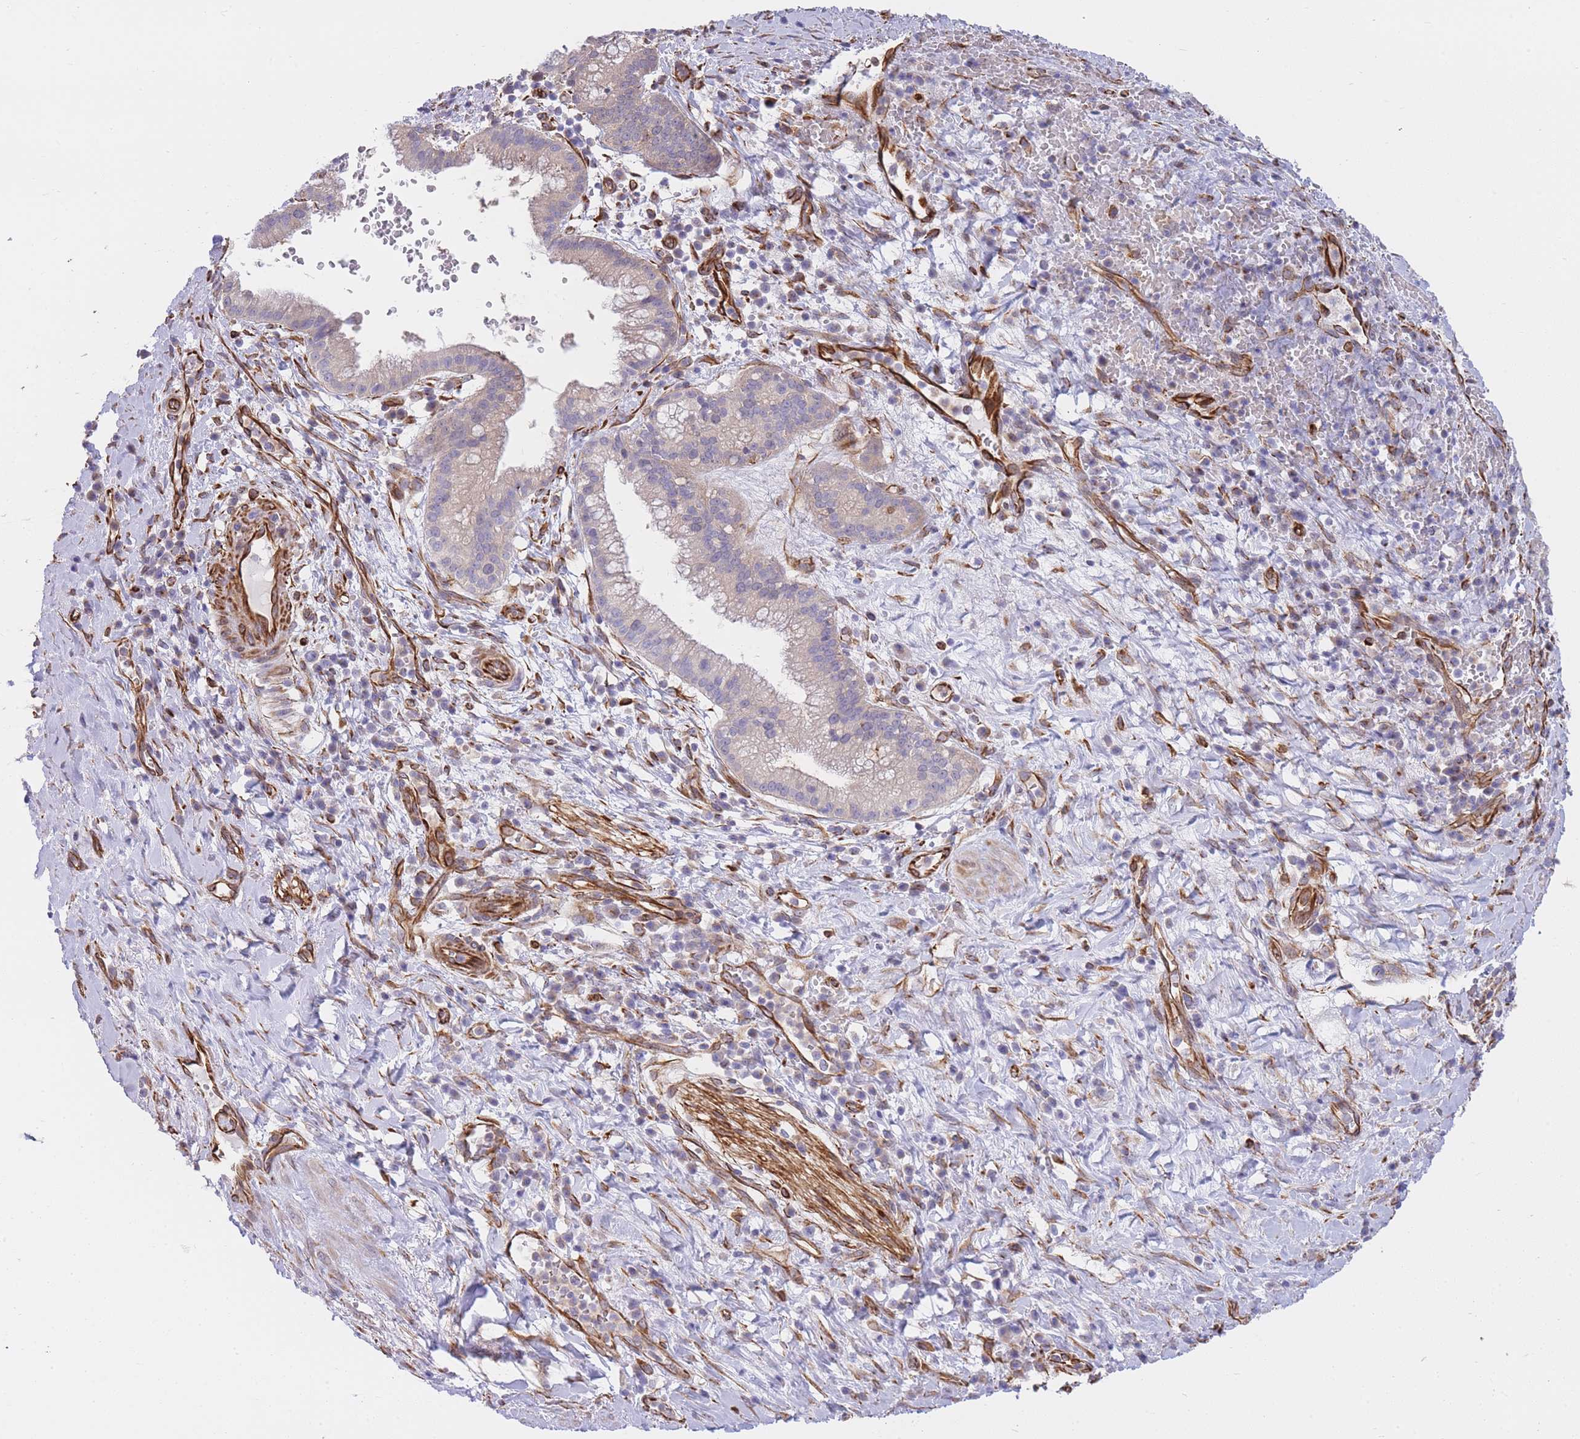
{"staining": {"intensity": "negative", "quantity": "none", "location": "none"}, "tissue": "pancreatic cancer", "cell_type": "Tumor cells", "image_type": "cancer", "snomed": [{"axis": "morphology", "description": "Adenocarcinoma, NOS"}, {"axis": "topography", "description": "Pancreas"}], "caption": "Immunohistochemical staining of pancreatic cancer exhibits no significant positivity in tumor cells.", "gene": "ECPAS", "patient": {"sex": "male", "age": 72}}